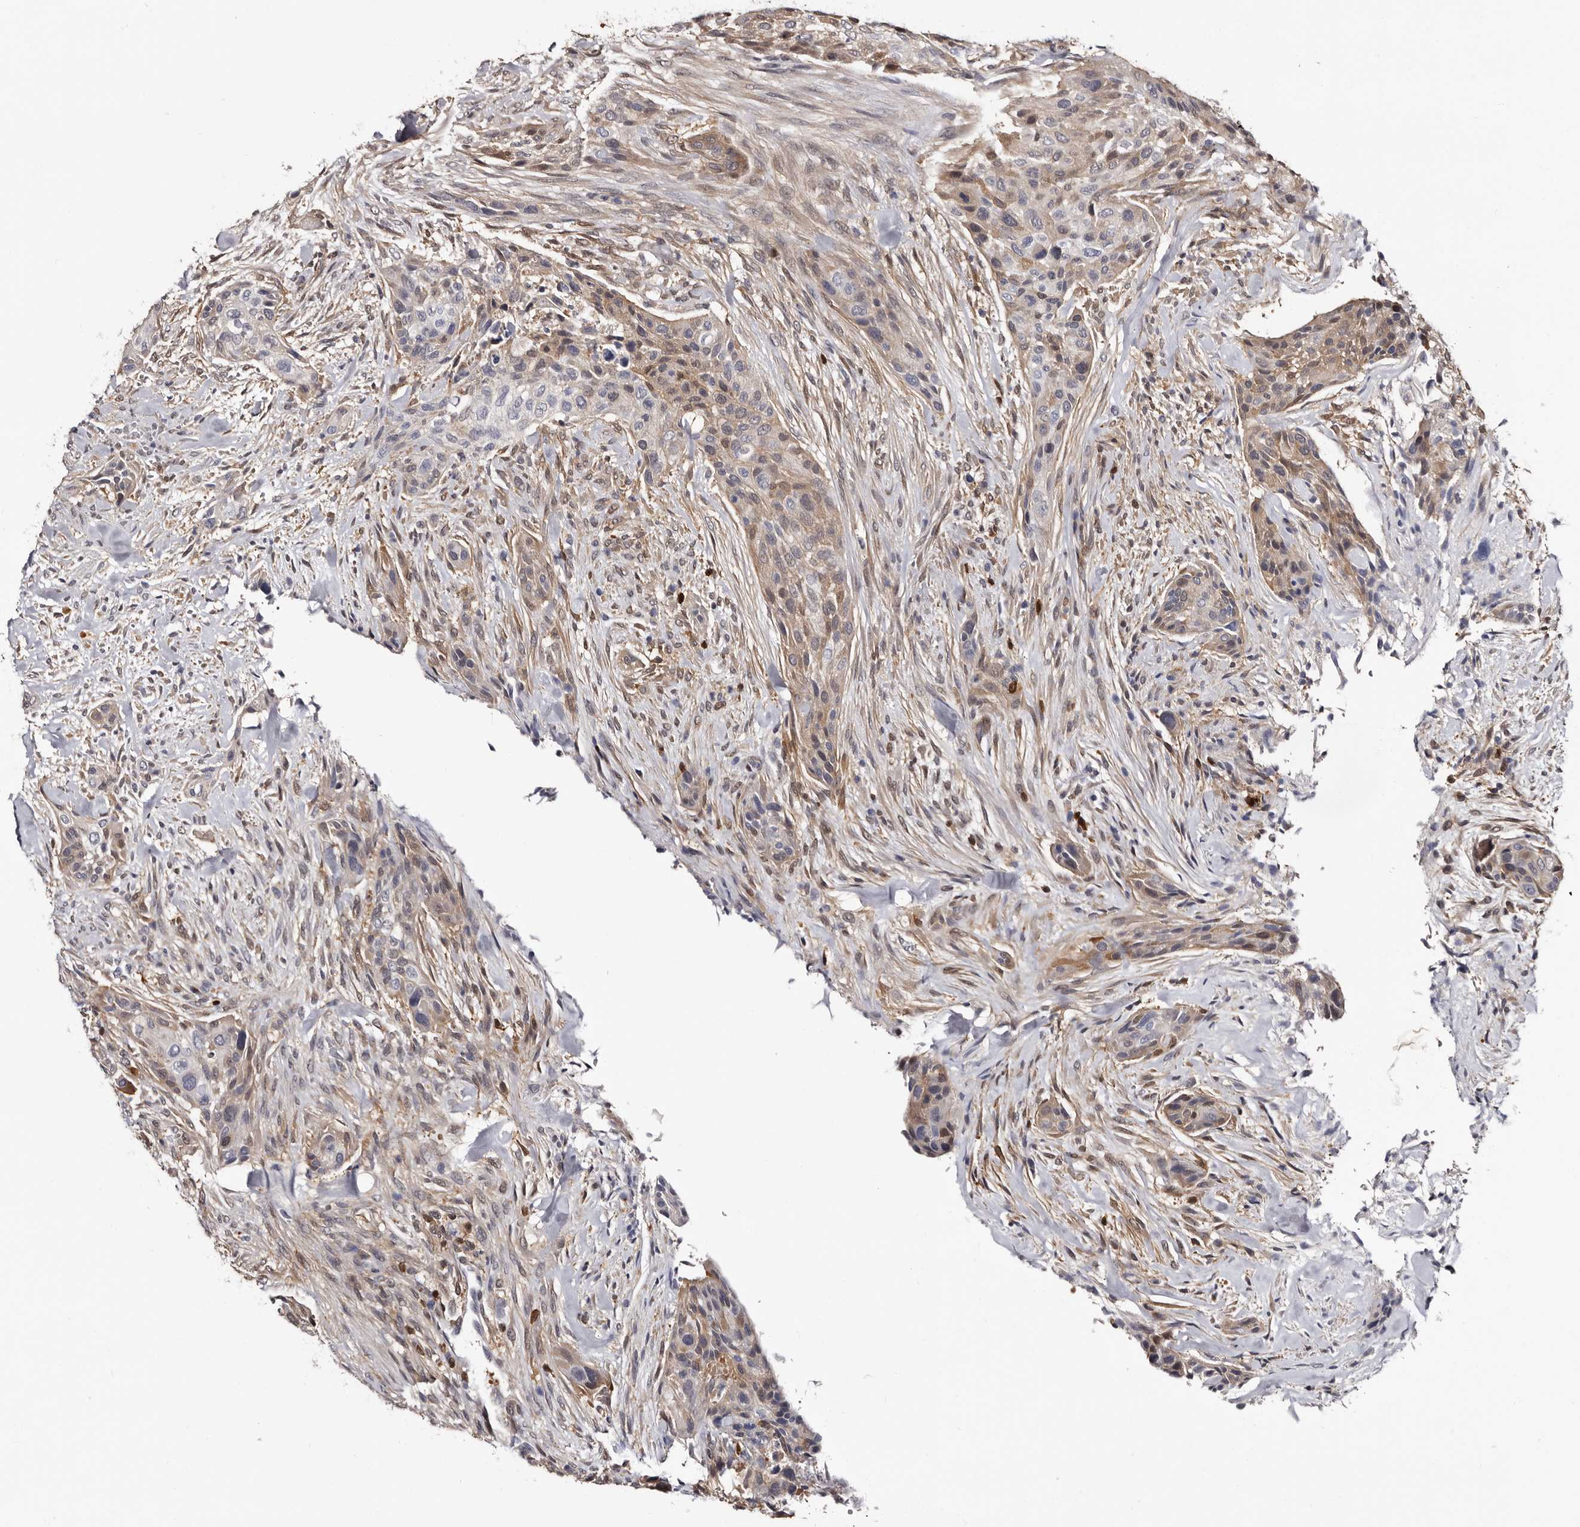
{"staining": {"intensity": "weak", "quantity": "25%-75%", "location": "cytoplasmic/membranous,nuclear"}, "tissue": "urothelial cancer", "cell_type": "Tumor cells", "image_type": "cancer", "snomed": [{"axis": "morphology", "description": "Urothelial carcinoma, High grade"}, {"axis": "topography", "description": "Urinary bladder"}], "caption": "Immunohistochemistry (DAB (3,3'-diaminobenzidine)) staining of urothelial cancer demonstrates weak cytoplasmic/membranous and nuclear protein positivity in approximately 25%-75% of tumor cells.", "gene": "DNPH1", "patient": {"sex": "male", "age": 35}}